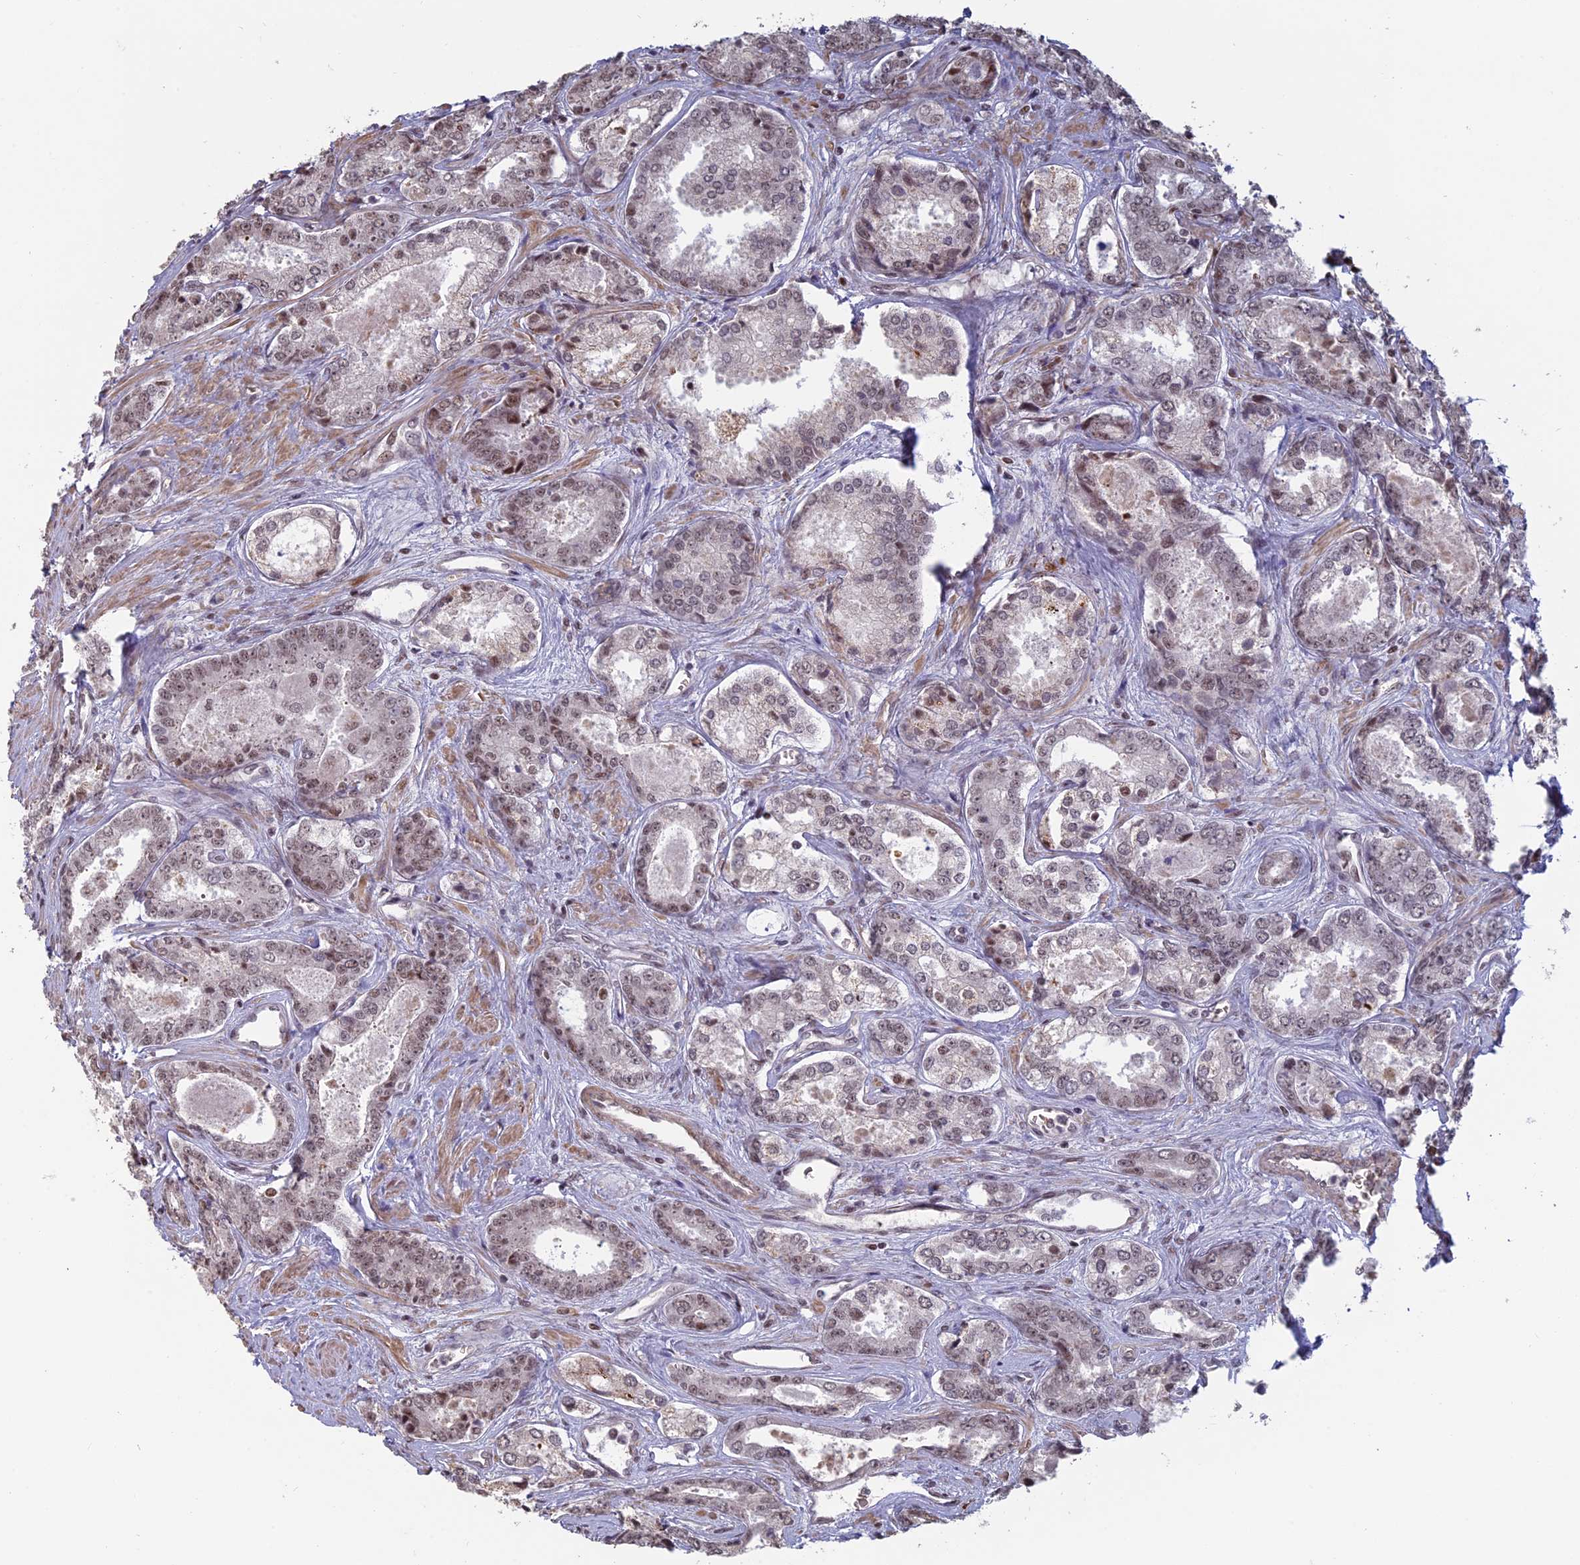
{"staining": {"intensity": "weak", "quantity": ">75%", "location": "nuclear"}, "tissue": "prostate cancer", "cell_type": "Tumor cells", "image_type": "cancer", "snomed": [{"axis": "morphology", "description": "Adenocarcinoma, Low grade"}, {"axis": "topography", "description": "Prostate"}], "caption": "Human low-grade adenocarcinoma (prostate) stained with a protein marker reveals weak staining in tumor cells.", "gene": "MFAP1", "patient": {"sex": "male", "age": 68}}